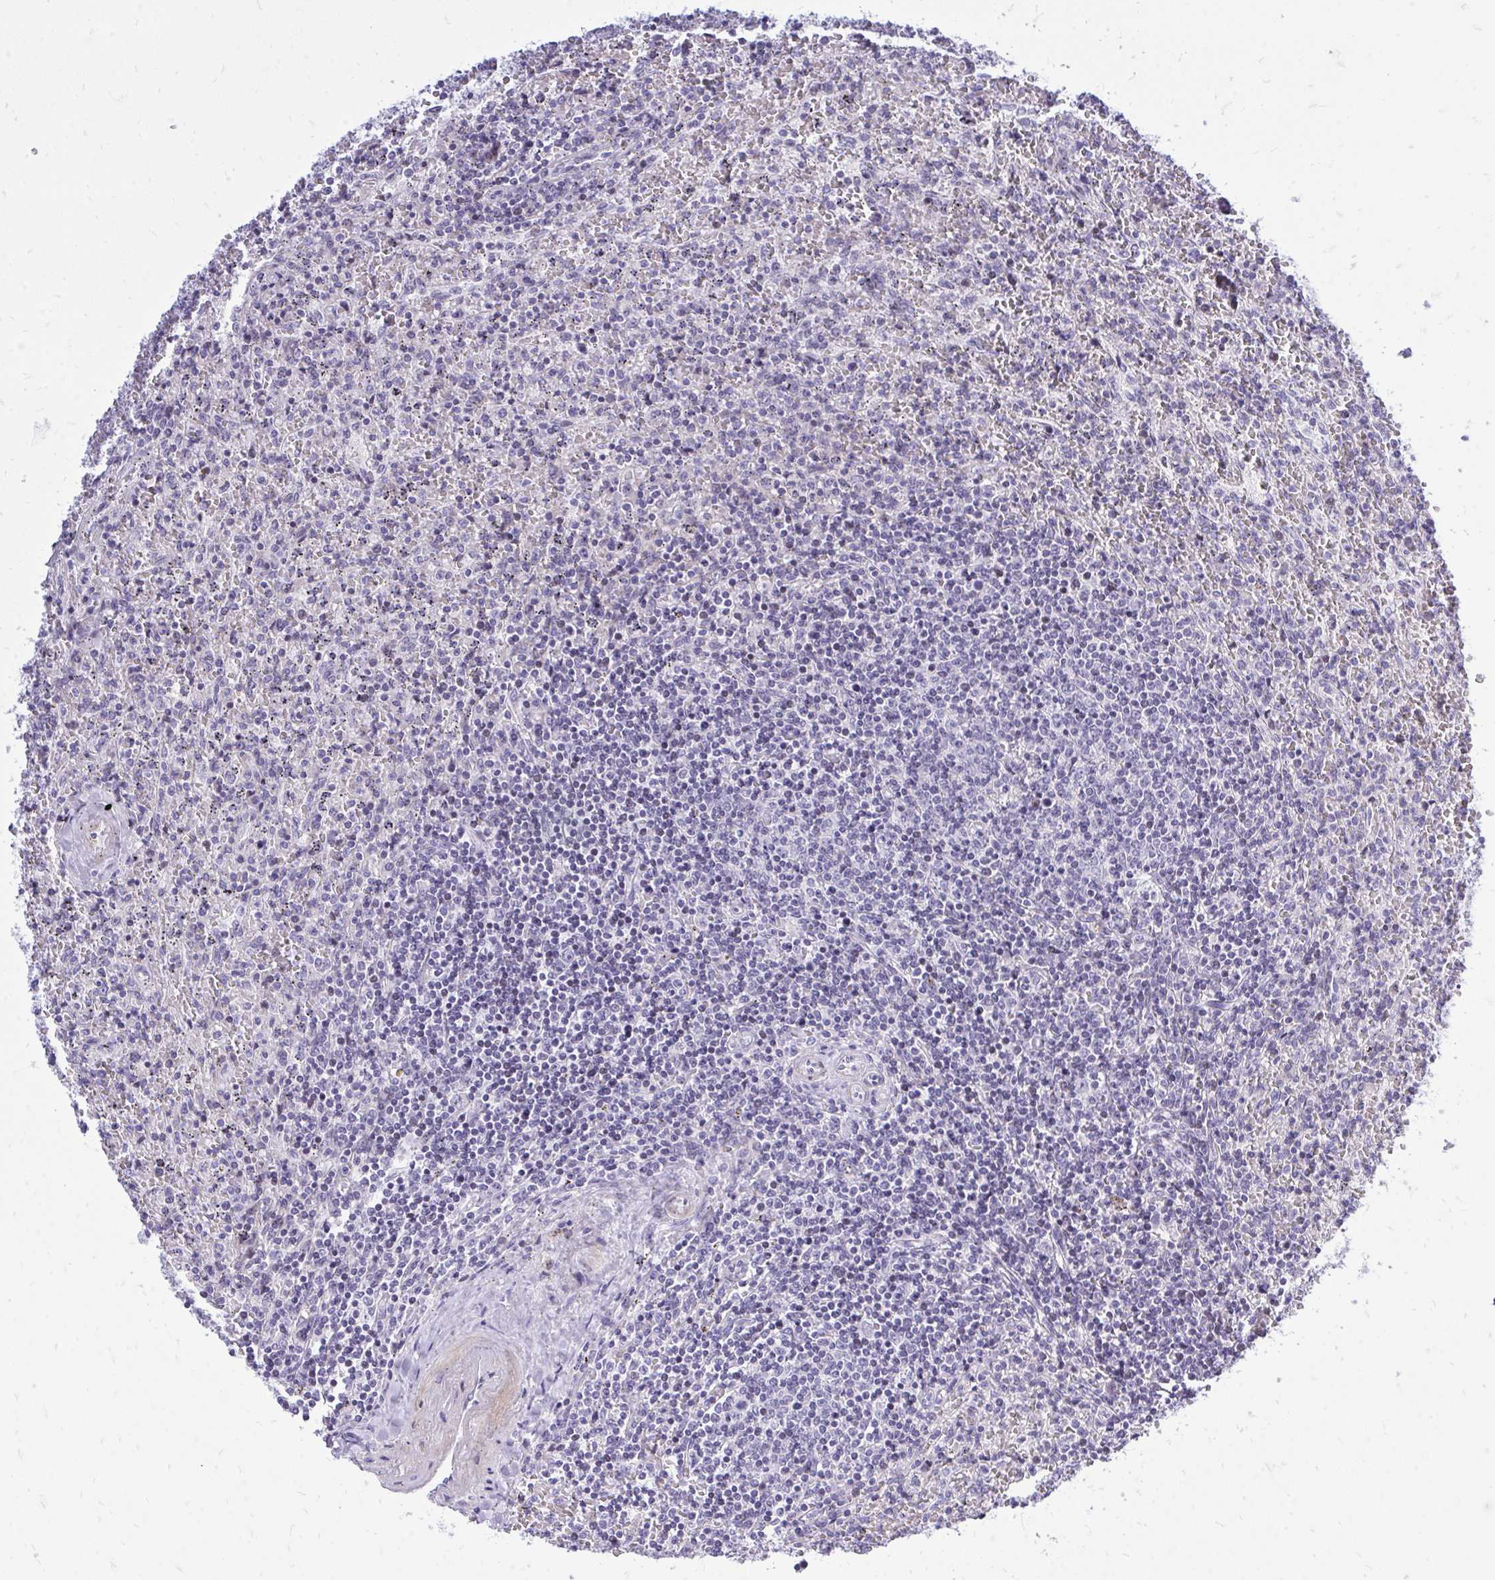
{"staining": {"intensity": "negative", "quantity": "none", "location": "none"}, "tissue": "lymphoma", "cell_type": "Tumor cells", "image_type": "cancer", "snomed": [{"axis": "morphology", "description": "Malignant lymphoma, non-Hodgkin's type, Low grade"}, {"axis": "topography", "description": "Spleen"}], "caption": "Lymphoma was stained to show a protein in brown. There is no significant staining in tumor cells.", "gene": "GABRA1", "patient": {"sex": "female", "age": 64}}